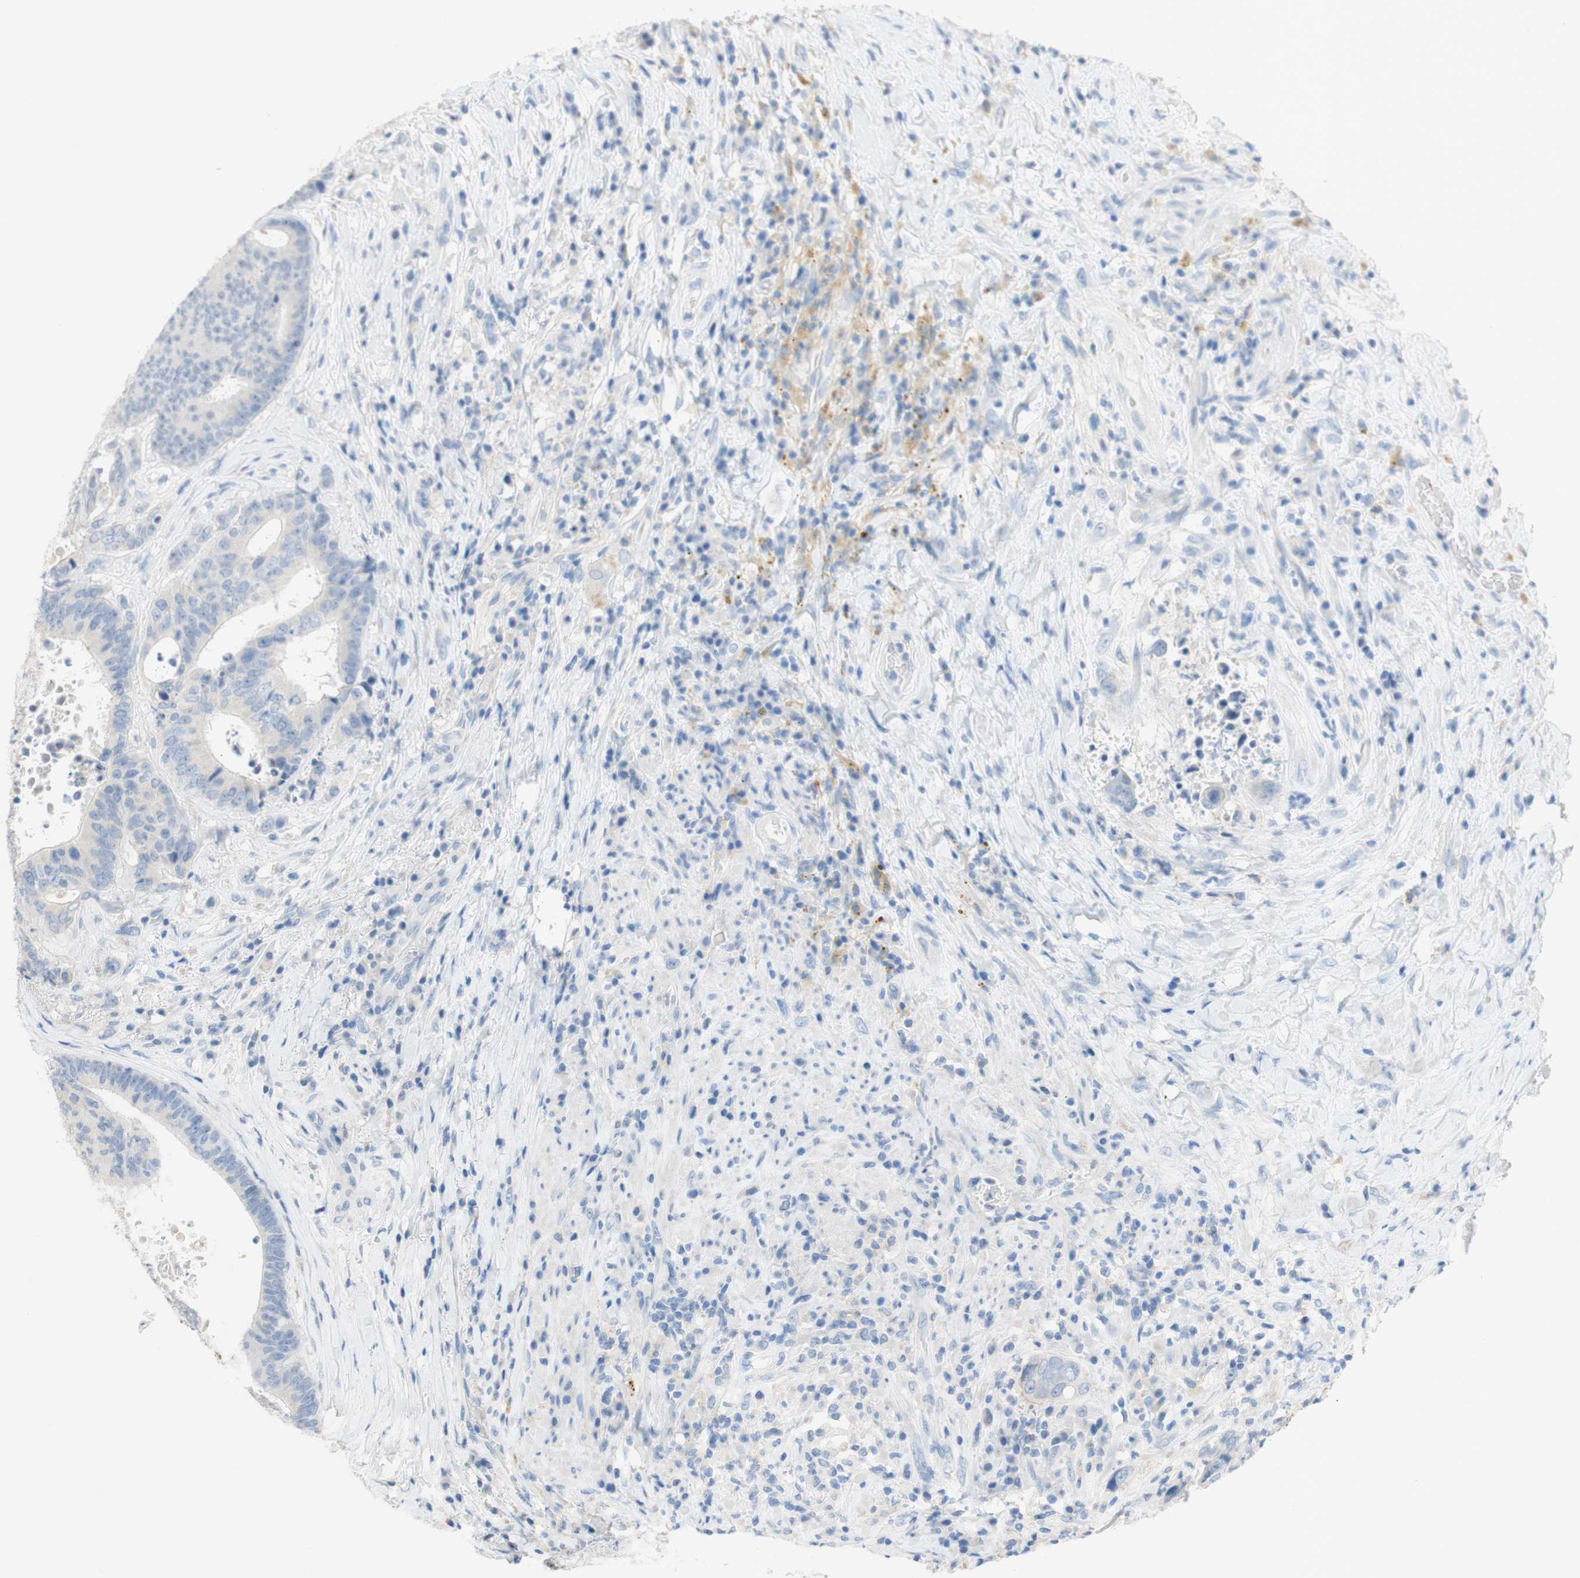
{"staining": {"intensity": "negative", "quantity": "none", "location": "none"}, "tissue": "colorectal cancer", "cell_type": "Tumor cells", "image_type": "cancer", "snomed": [{"axis": "morphology", "description": "Adenocarcinoma, NOS"}, {"axis": "topography", "description": "Rectum"}], "caption": "There is no significant positivity in tumor cells of colorectal cancer.", "gene": "POLR2J3", "patient": {"sex": "male", "age": 72}}